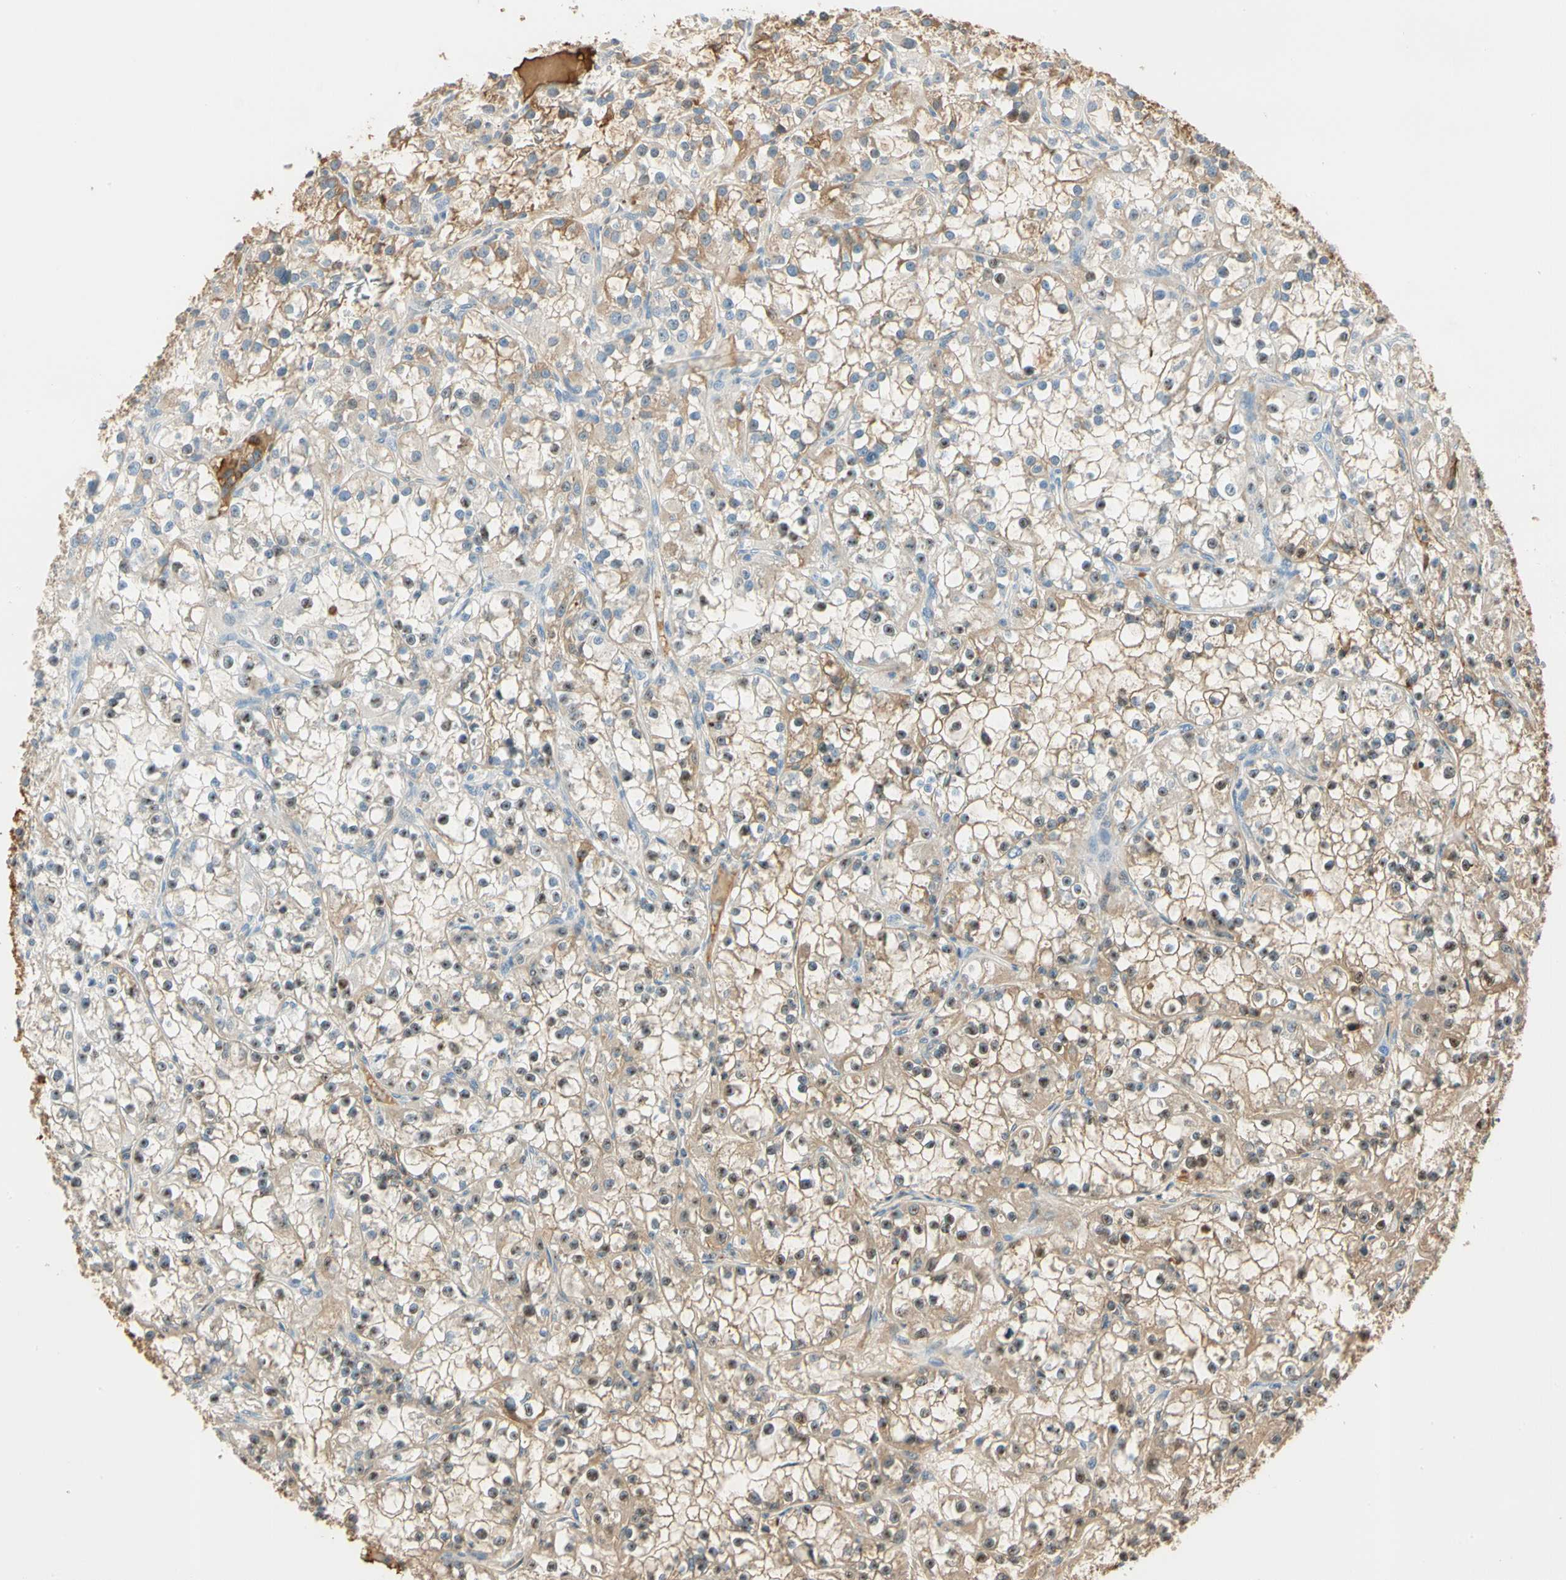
{"staining": {"intensity": "moderate", "quantity": ">75%", "location": "cytoplasmic/membranous,nuclear"}, "tissue": "renal cancer", "cell_type": "Tumor cells", "image_type": "cancer", "snomed": [{"axis": "morphology", "description": "Adenocarcinoma, NOS"}, {"axis": "topography", "description": "Kidney"}], "caption": "Protein staining exhibits moderate cytoplasmic/membranous and nuclear expression in about >75% of tumor cells in renal adenocarcinoma.", "gene": "LAMB3", "patient": {"sex": "female", "age": 52}}